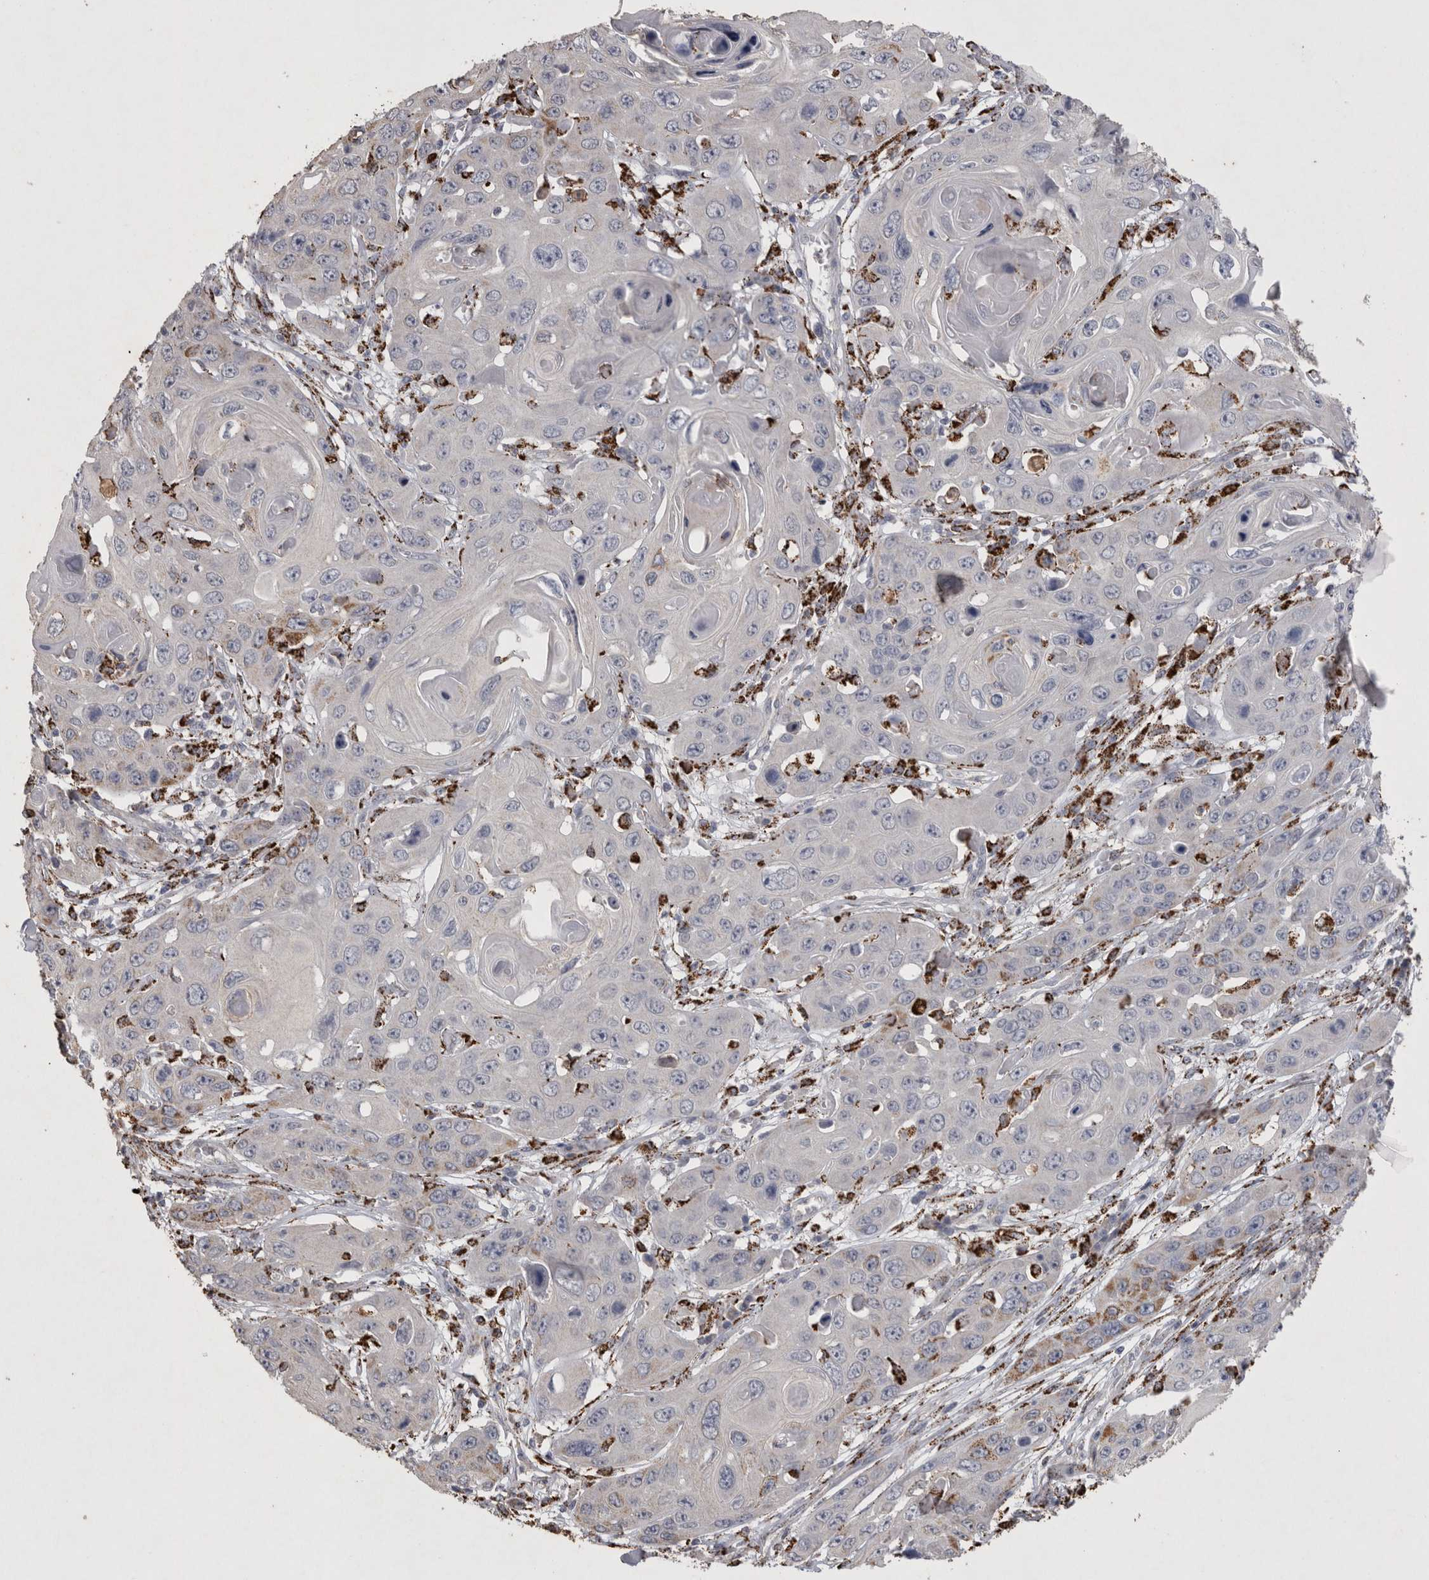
{"staining": {"intensity": "negative", "quantity": "none", "location": "none"}, "tissue": "skin cancer", "cell_type": "Tumor cells", "image_type": "cancer", "snomed": [{"axis": "morphology", "description": "Squamous cell carcinoma, NOS"}, {"axis": "topography", "description": "Skin"}], "caption": "Skin squamous cell carcinoma stained for a protein using immunohistochemistry reveals no staining tumor cells.", "gene": "DKK3", "patient": {"sex": "male", "age": 55}}